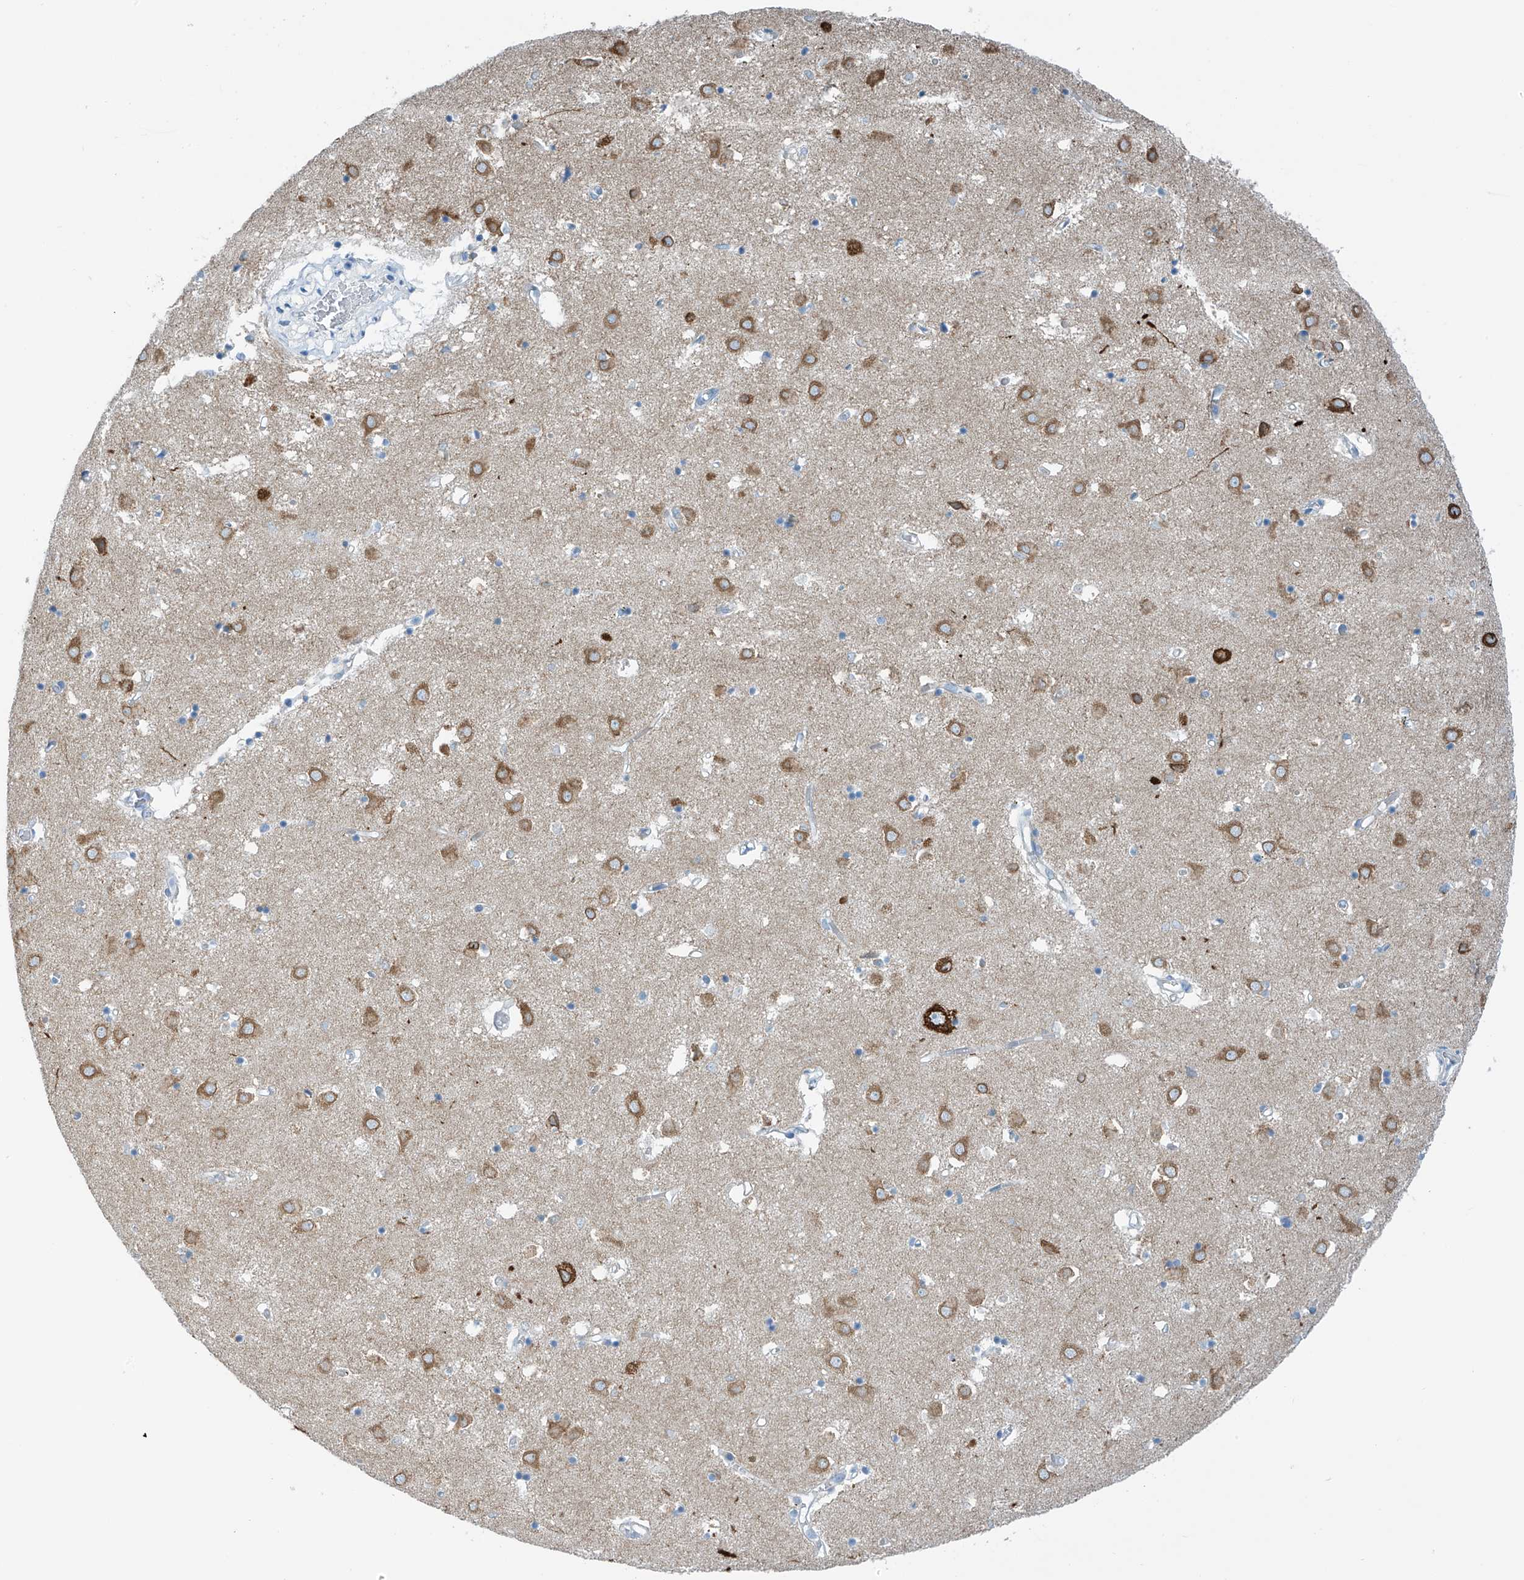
{"staining": {"intensity": "moderate", "quantity": "<25%", "location": "cytoplasmic/membranous"}, "tissue": "caudate", "cell_type": "Glial cells", "image_type": "normal", "snomed": [{"axis": "morphology", "description": "Normal tissue, NOS"}, {"axis": "topography", "description": "Lateral ventricle wall"}], "caption": "Immunohistochemical staining of normal caudate demonstrates <25% levels of moderate cytoplasmic/membranous protein positivity in about <25% of glial cells.", "gene": "RCN2", "patient": {"sex": "male", "age": 70}}